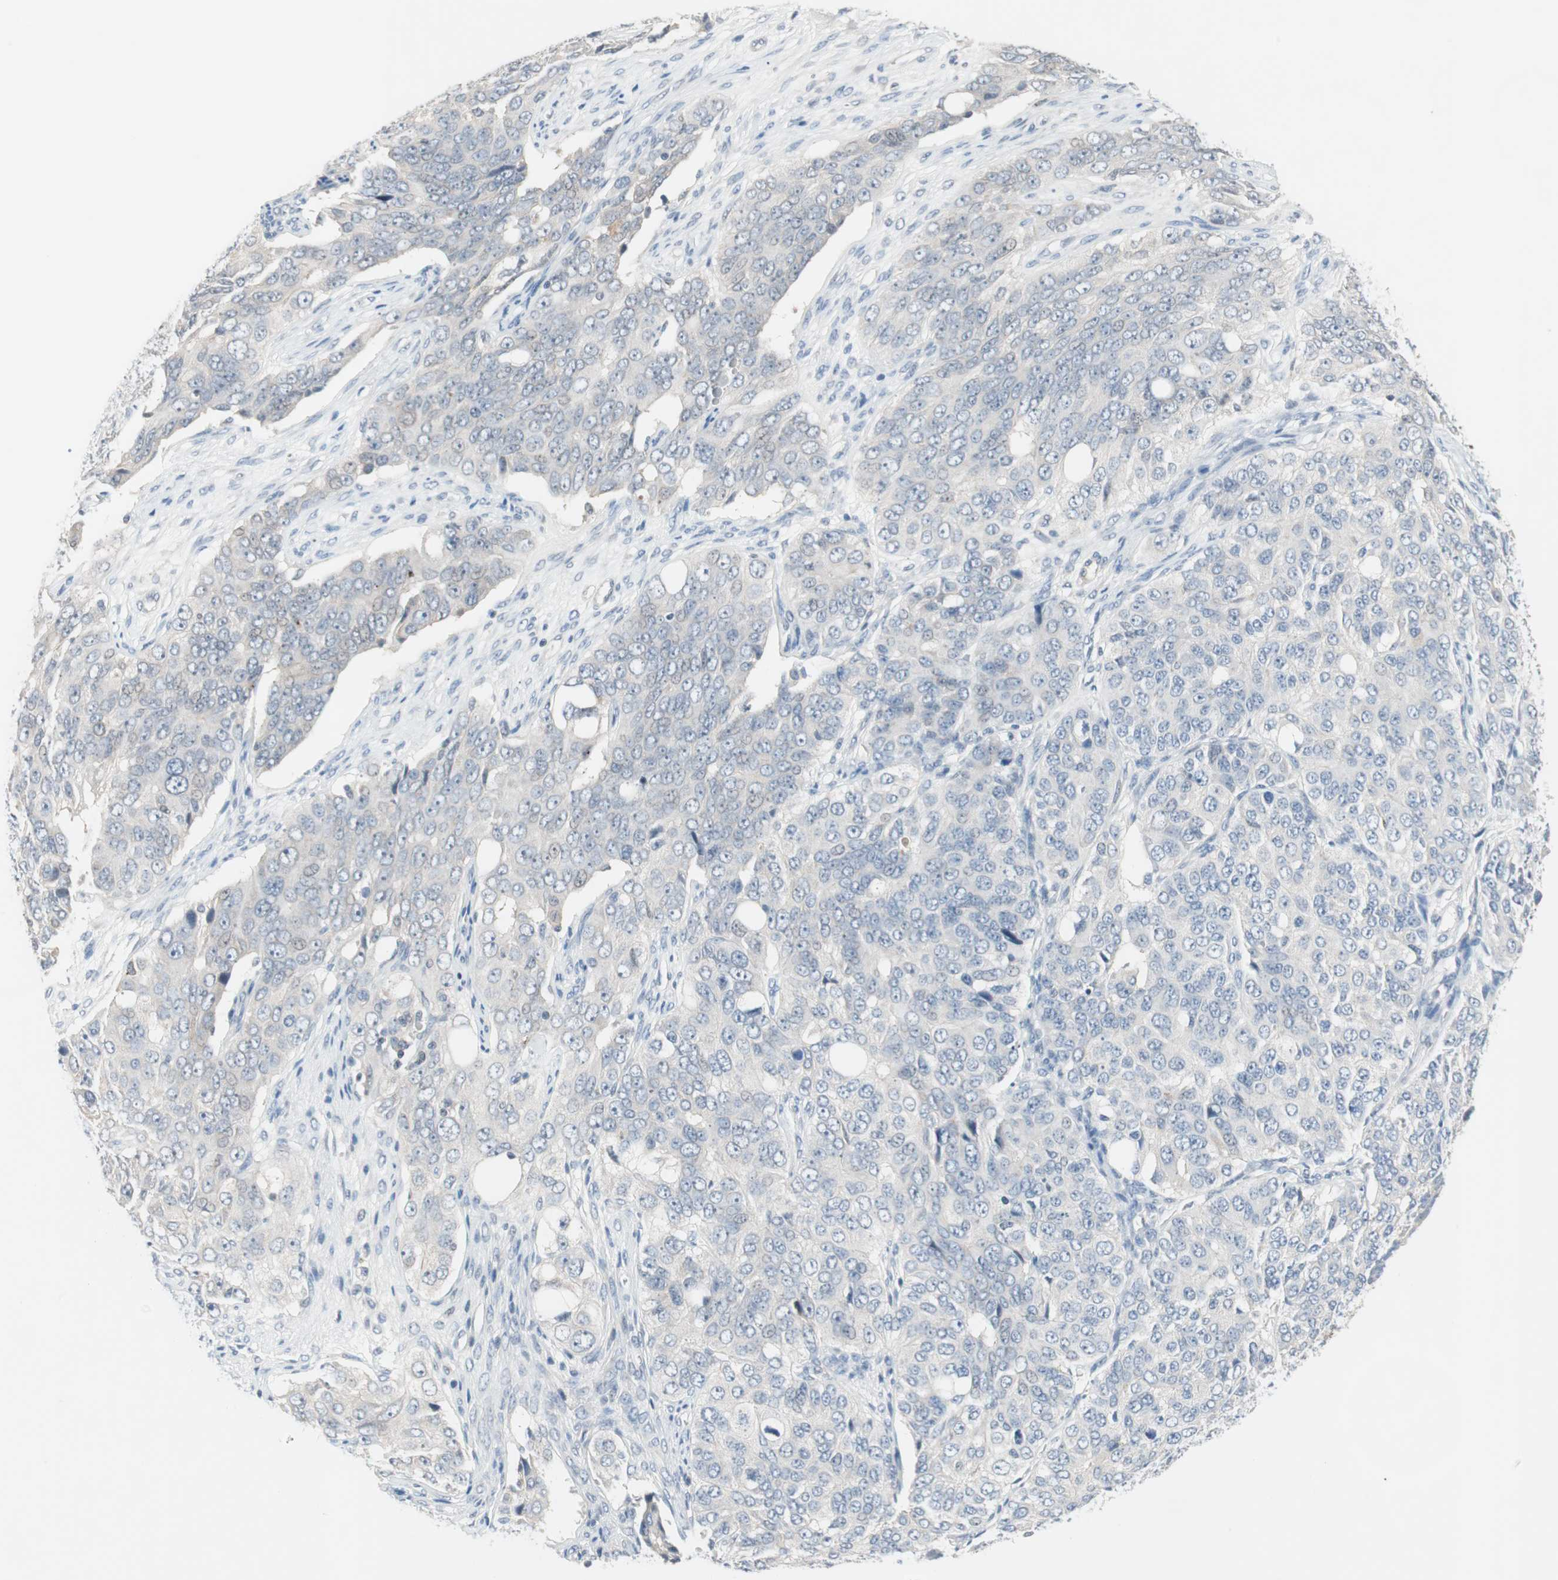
{"staining": {"intensity": "negative", "quantity": "none", "location": "none"}, "tissue": "ovarian cancer", "cell_type": "Tumor cells", "image_type": "cancer", "snomed": [{"axis": "morphology", "description": "Carcinoma, endometroid"}, {"axis": "topography", "description": "Ovary"}], "caption": "DAB (3,3'-diaminobenzidine) immunohistochemical staining of human ovarian endometroid carcinoma demonstrates no significant staining in tumor cells. Brightfield microscopy of immunohistochemistry (IHC) stained with DAB (brown) and hematoxylin (blue), captured at high magnification.", "gene": "PDZK1", "patient": {"sex": "female", "age": 51}}